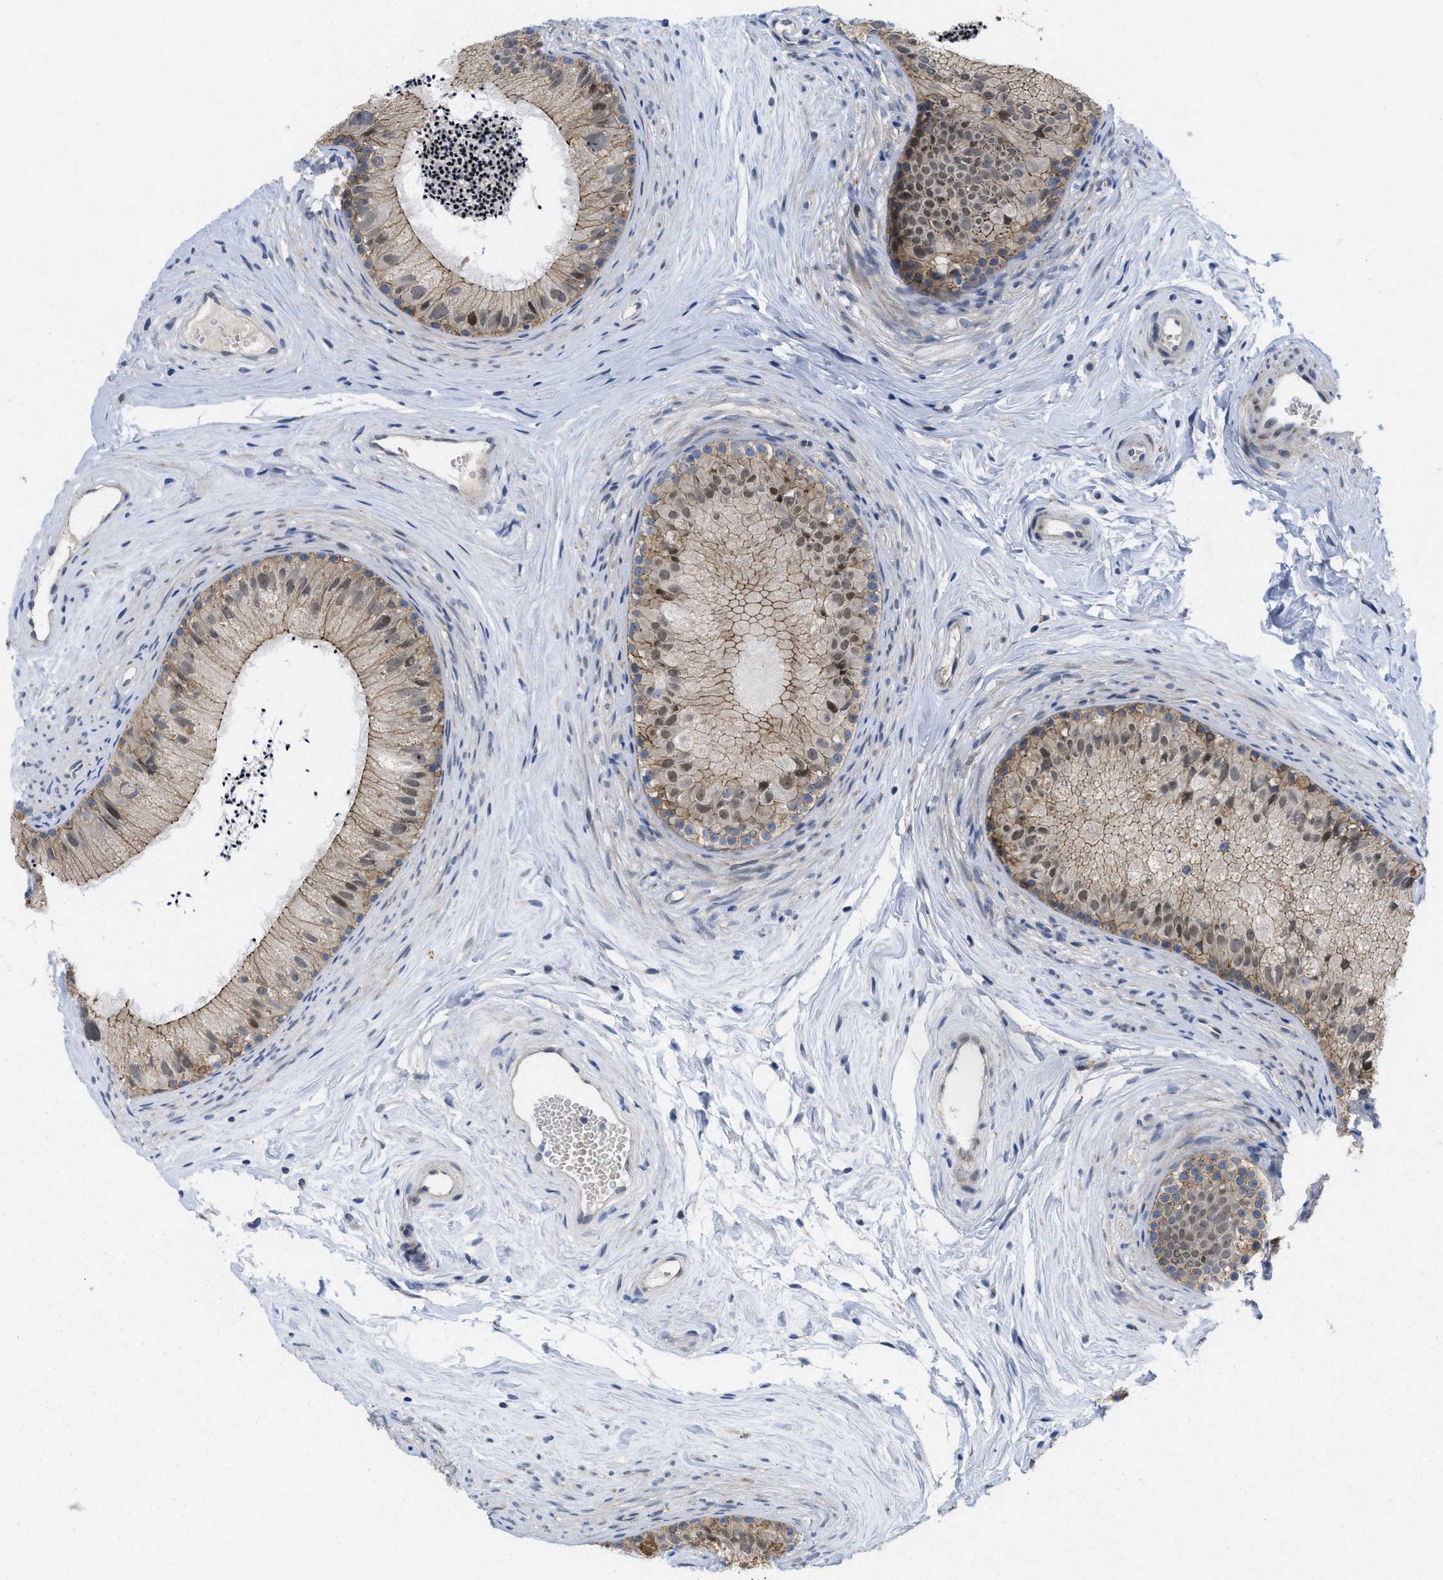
{"staining": {"intensity": "weak", "quantity": ">75%", "location": "cytoplasmic/membranous,nuclear"}, "tissue": "epididymis", "cell_type": "Glandular cells", "image_type": "normal", "snomed": [{"axis": "morphology", "description": "Normal tissue, NOS"}, {"axis": "topography", "description": "Epididymis"}], "caption": "Brown immunohistochemical staining in unremarkable human epididymis demonstrates weak cytoplasmic/membranous,nuclear expression in approximately >75% of glandular cells. Using DAB (3,3'-diaminobenzidine) (brown) and hematoxylin (blue) stains, captured at high magnification using brightfield microscopy.", "gene": "CDPF1", "patient": {"sex": "male", "age": 56}}